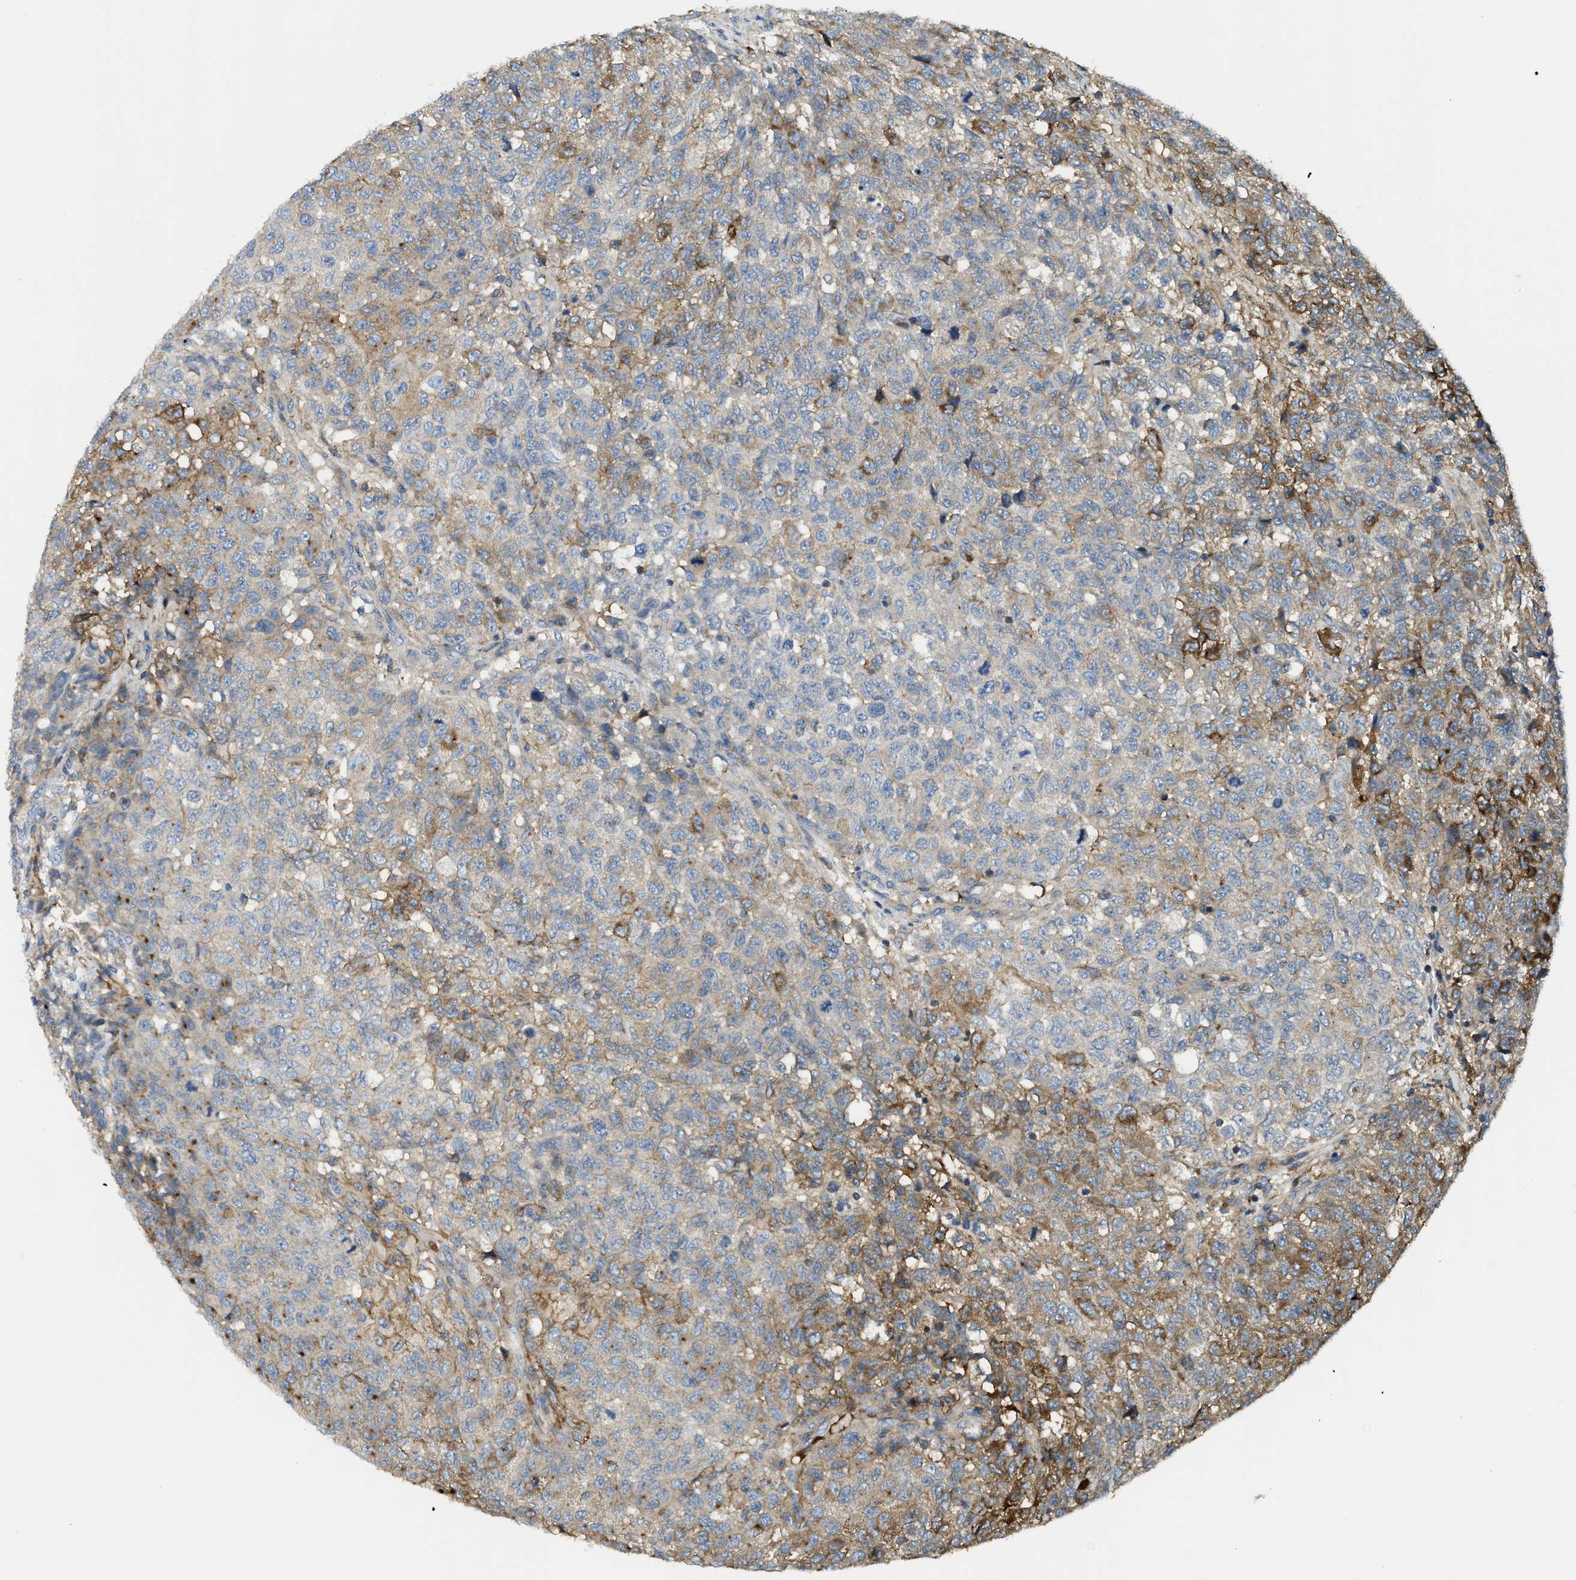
{"staining": {"intensity": "moderate", "quantity": "25%-75%", "location": "cytoplasmic/membranous"}, "tissue": "testis cancer", "cell_type": "Tumor cells", "image_type": "cancer", "snomed": [{"axis": "morphology", "description": "Seminoma, NOS"}, {"axis": "topography", "description": "Testis"}], "caption": "Human testis cancer stained with a brown dye displays moderate cytoplasmic/membranous positive positivity in about 25%-75% of tumor cells.", "gene": "BAG4", "patient": {"sex": "male", "age": 59}}